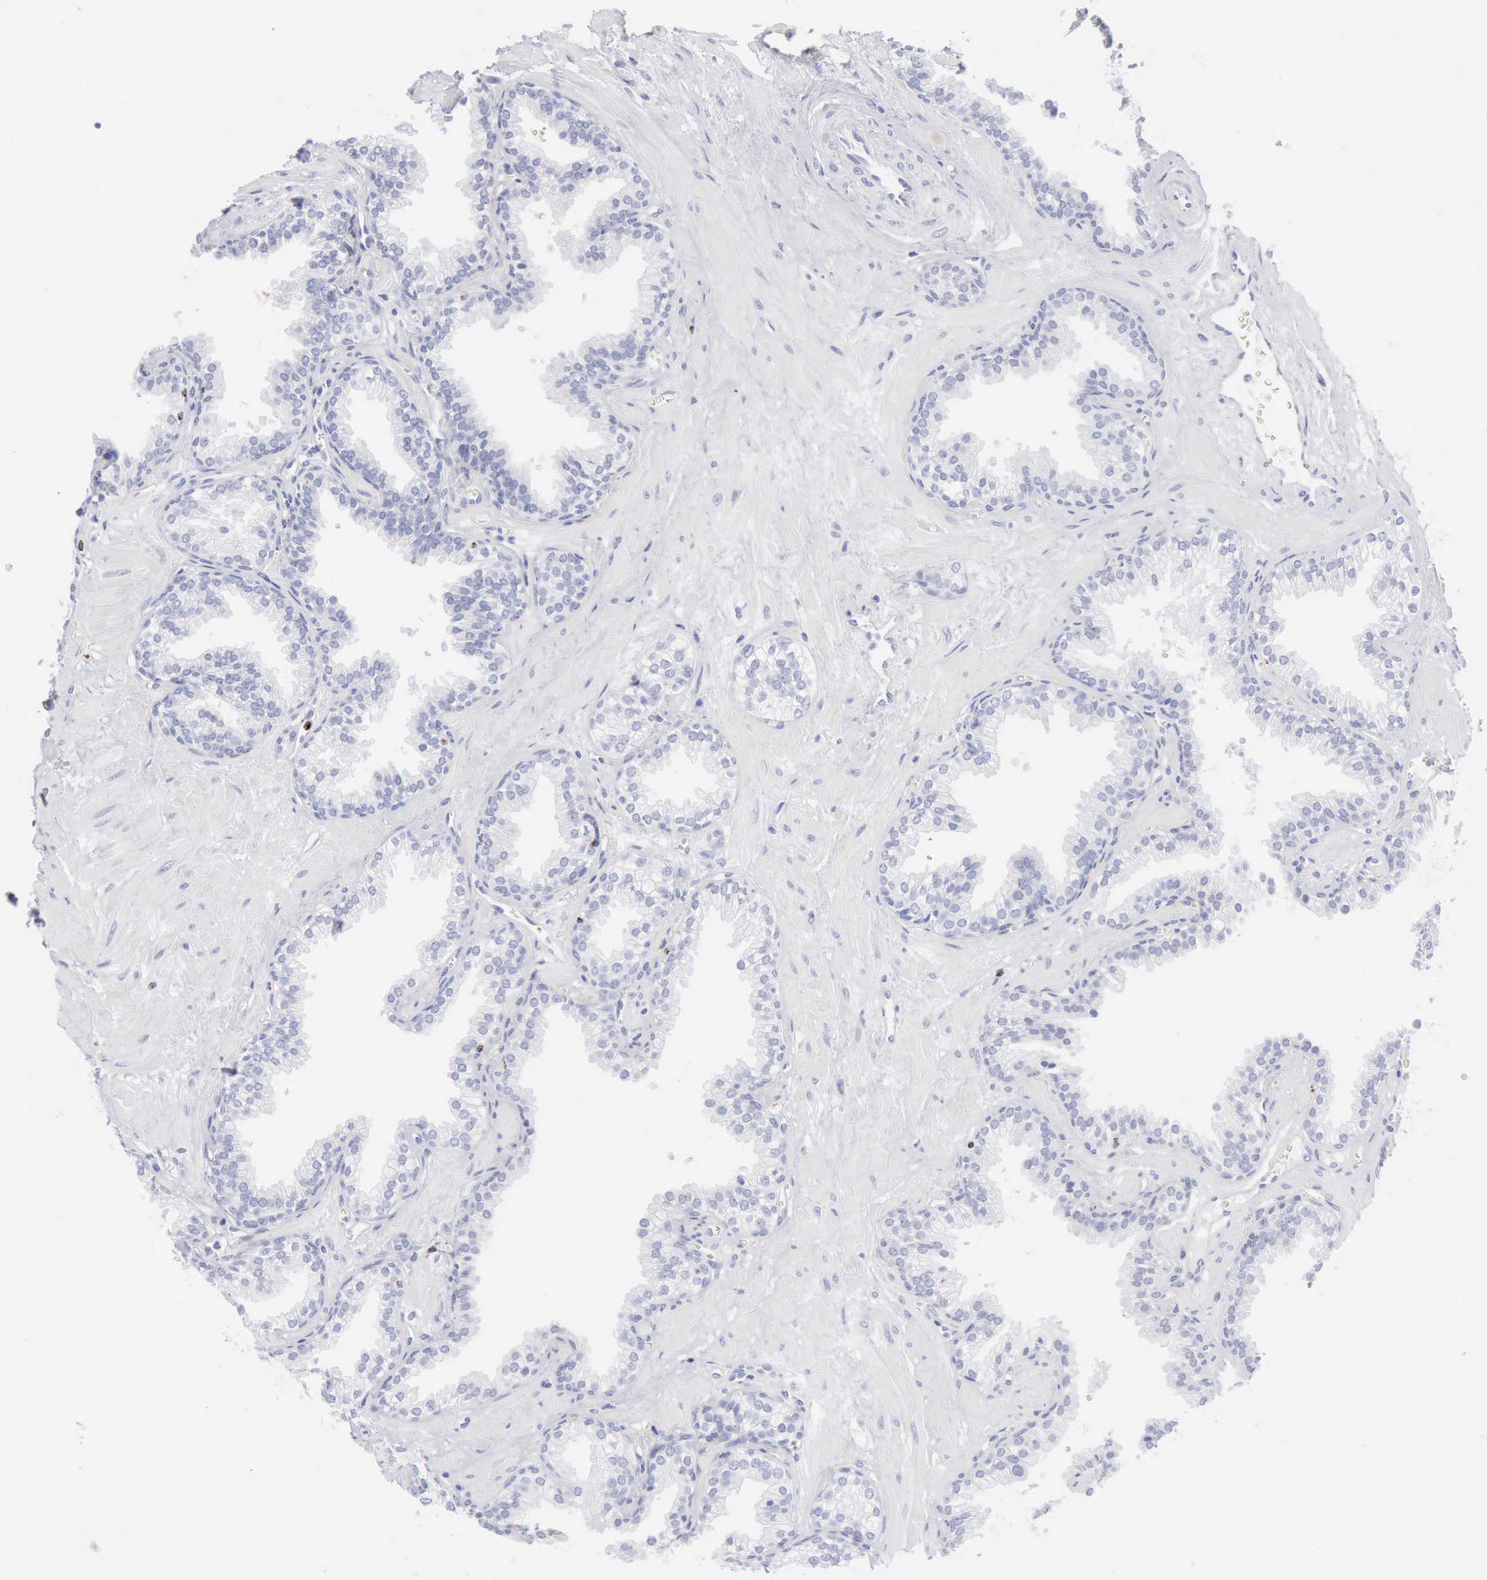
{"staining": {"intensity": "negative", "quantity": "none", "location": "none"}, "tissue": "prostate", "cell_type": "Glandular cells", "image_type": "normal", "snomed": [{"axis": "morphology", "description": "Normal tissue, NOS"}, {"axis": "topography", "description": "Prostate"}], "caption": "Immunohistochemistry (IHC) image of normal prostate: prostate stained with DAB reveals no significant protein positivity in glandular cells. (DAB IHC with hematoxylin counter stain).", "gene": "GZMB", "patient": {"sex": "male", "age": 64}}